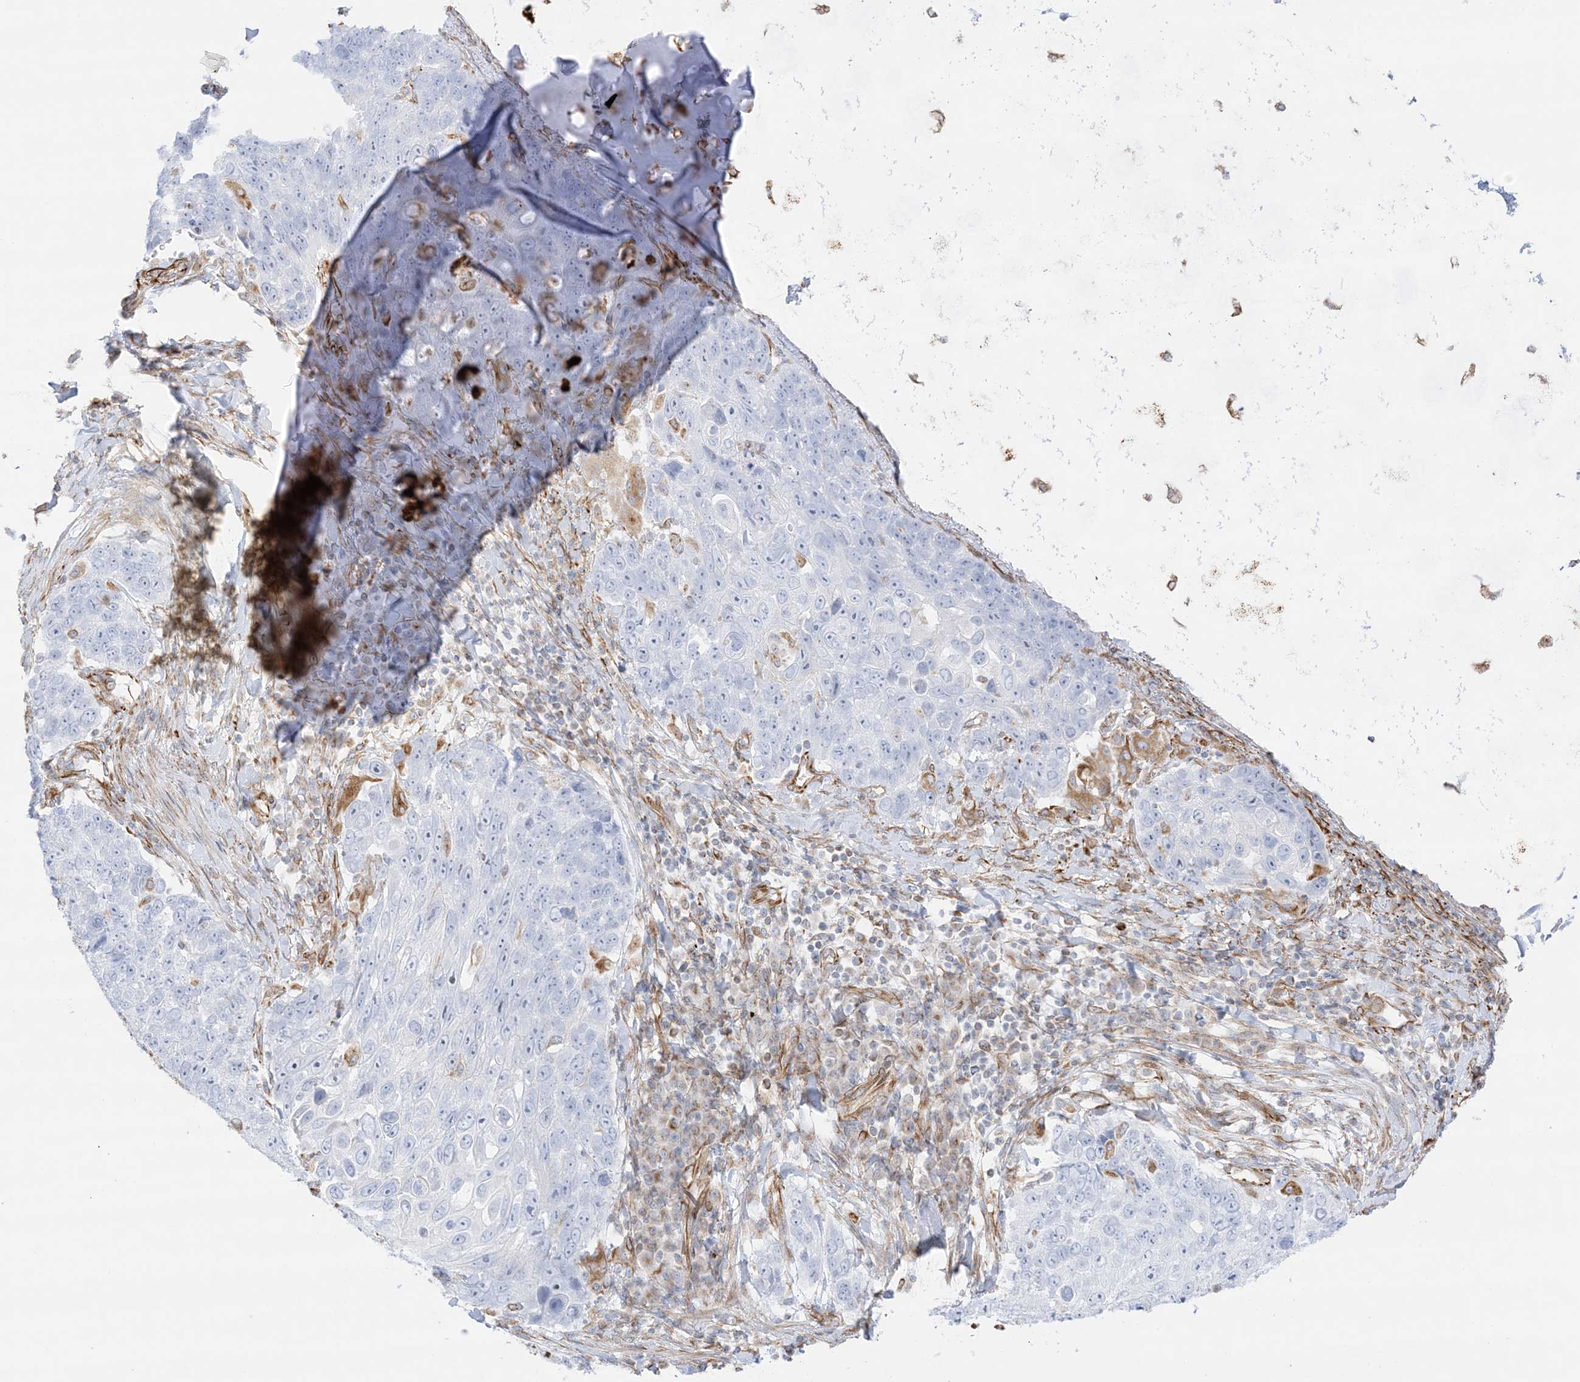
{"staining": {"intensity": "negative", "quantity": "none", "location": "none"}, "tissue": "lung cancer", "cell_type": "Tumor cells", "image_type": "cancer", "snomed": [{"axis": "morphology", "description": "Squamous cell carcinoma, NOS"}, {"axis": "topography", "description": "Lung"}], "caption": "Squamous cell carcinoma (lung) stained for a protein using immunohistochemistry (IHC) reveals no expression tumor cells.", "gene": "PID1", "patient": {"sex": "male", "age": 66}}